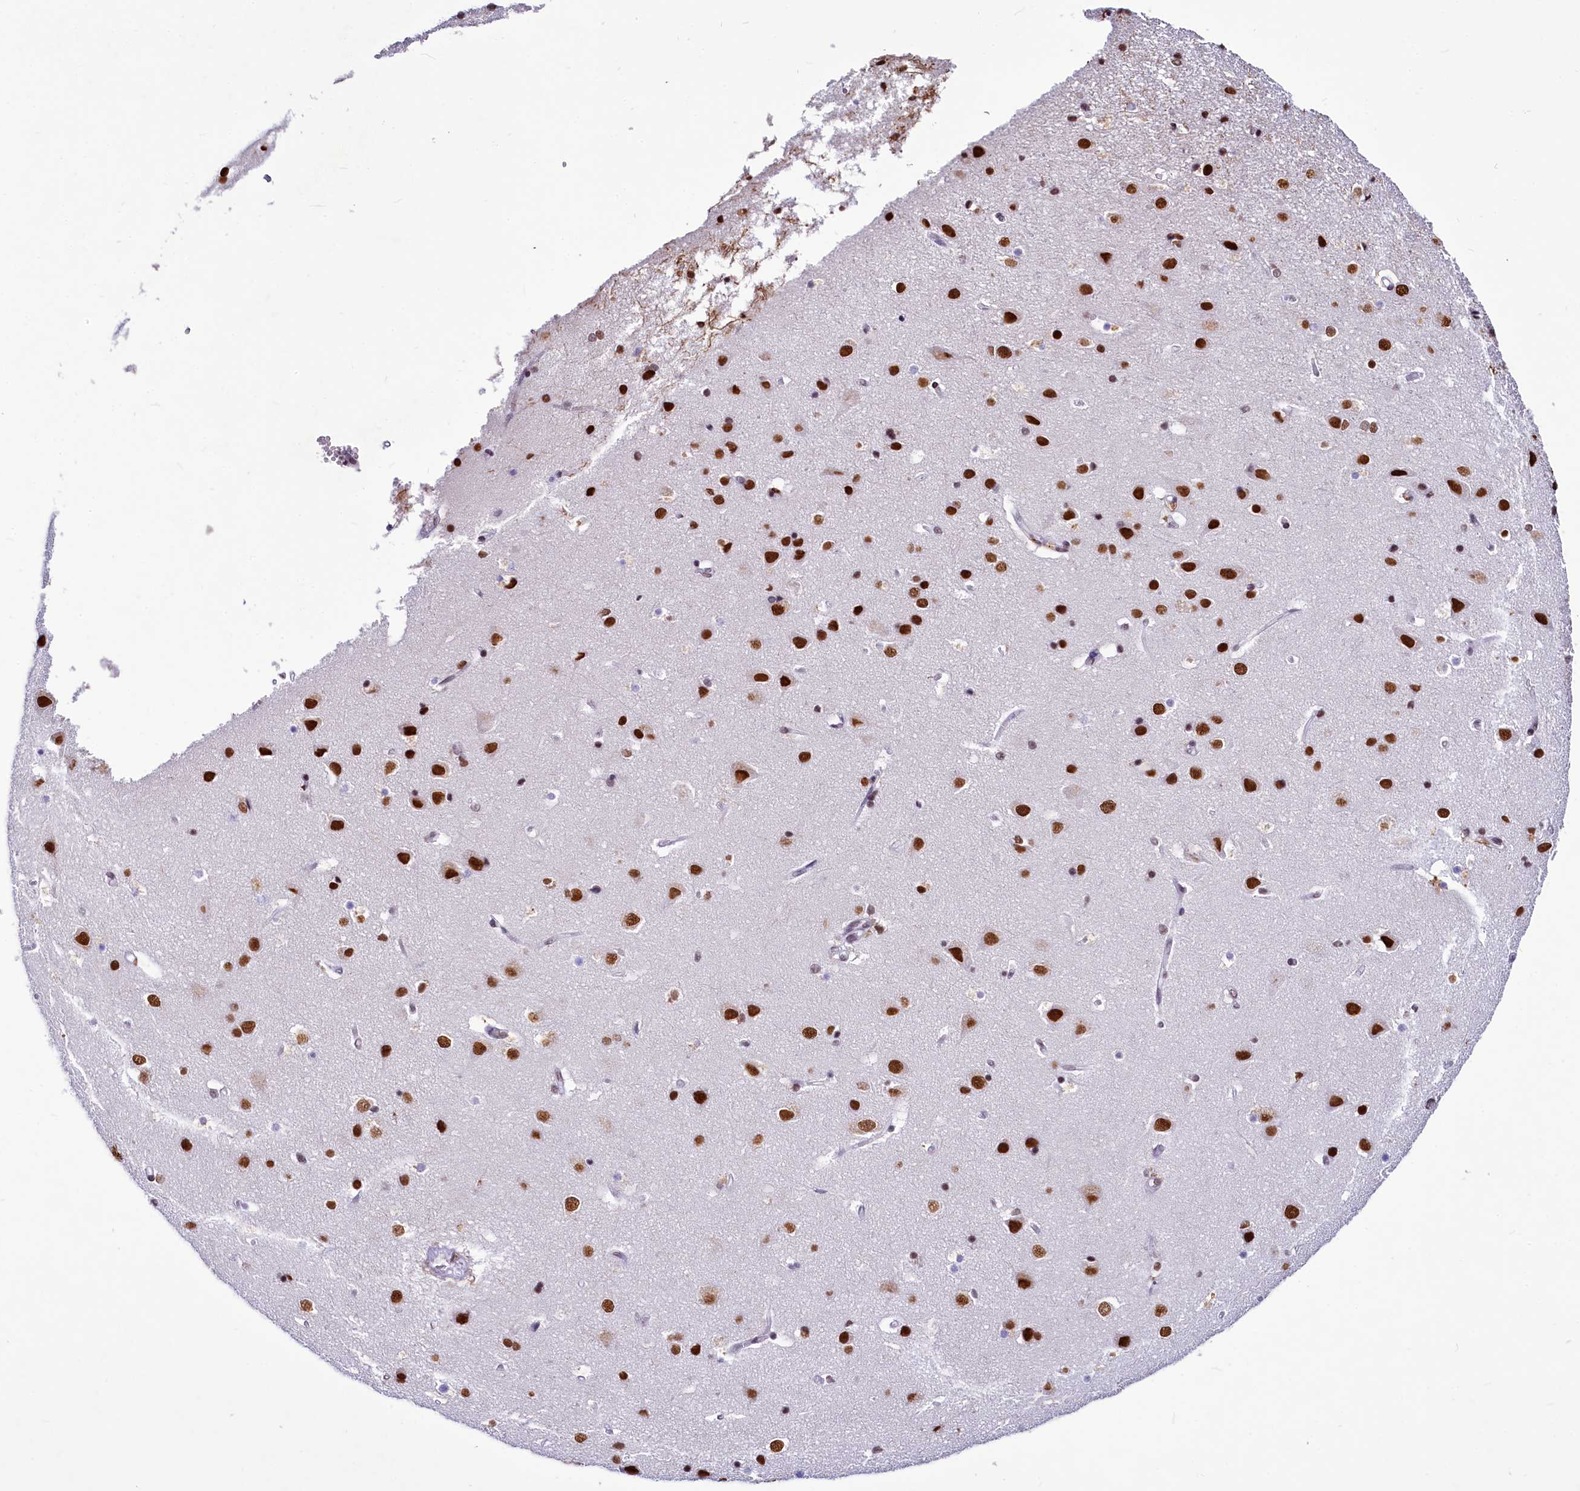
{"staining": {"intensity": "negative", "quantity": "none", "location": "none"}, "tissue": "cerebral cortex", "cell_type": "Endothelial cells", "image_type": "normal", "snomed": [{"axis": "morphology", "description": "Normal tissue, NOS"}, {"axis": "topography", "description": "Cerebral cortex"}], "caption": "Benign cerebral cortex was stained to show a protein in brown. There is no significant staining in endothelial cells. Nuclei are stained in blue.", "gene": "PARPBP", "patient": {"sex": "male", "age": 54}}